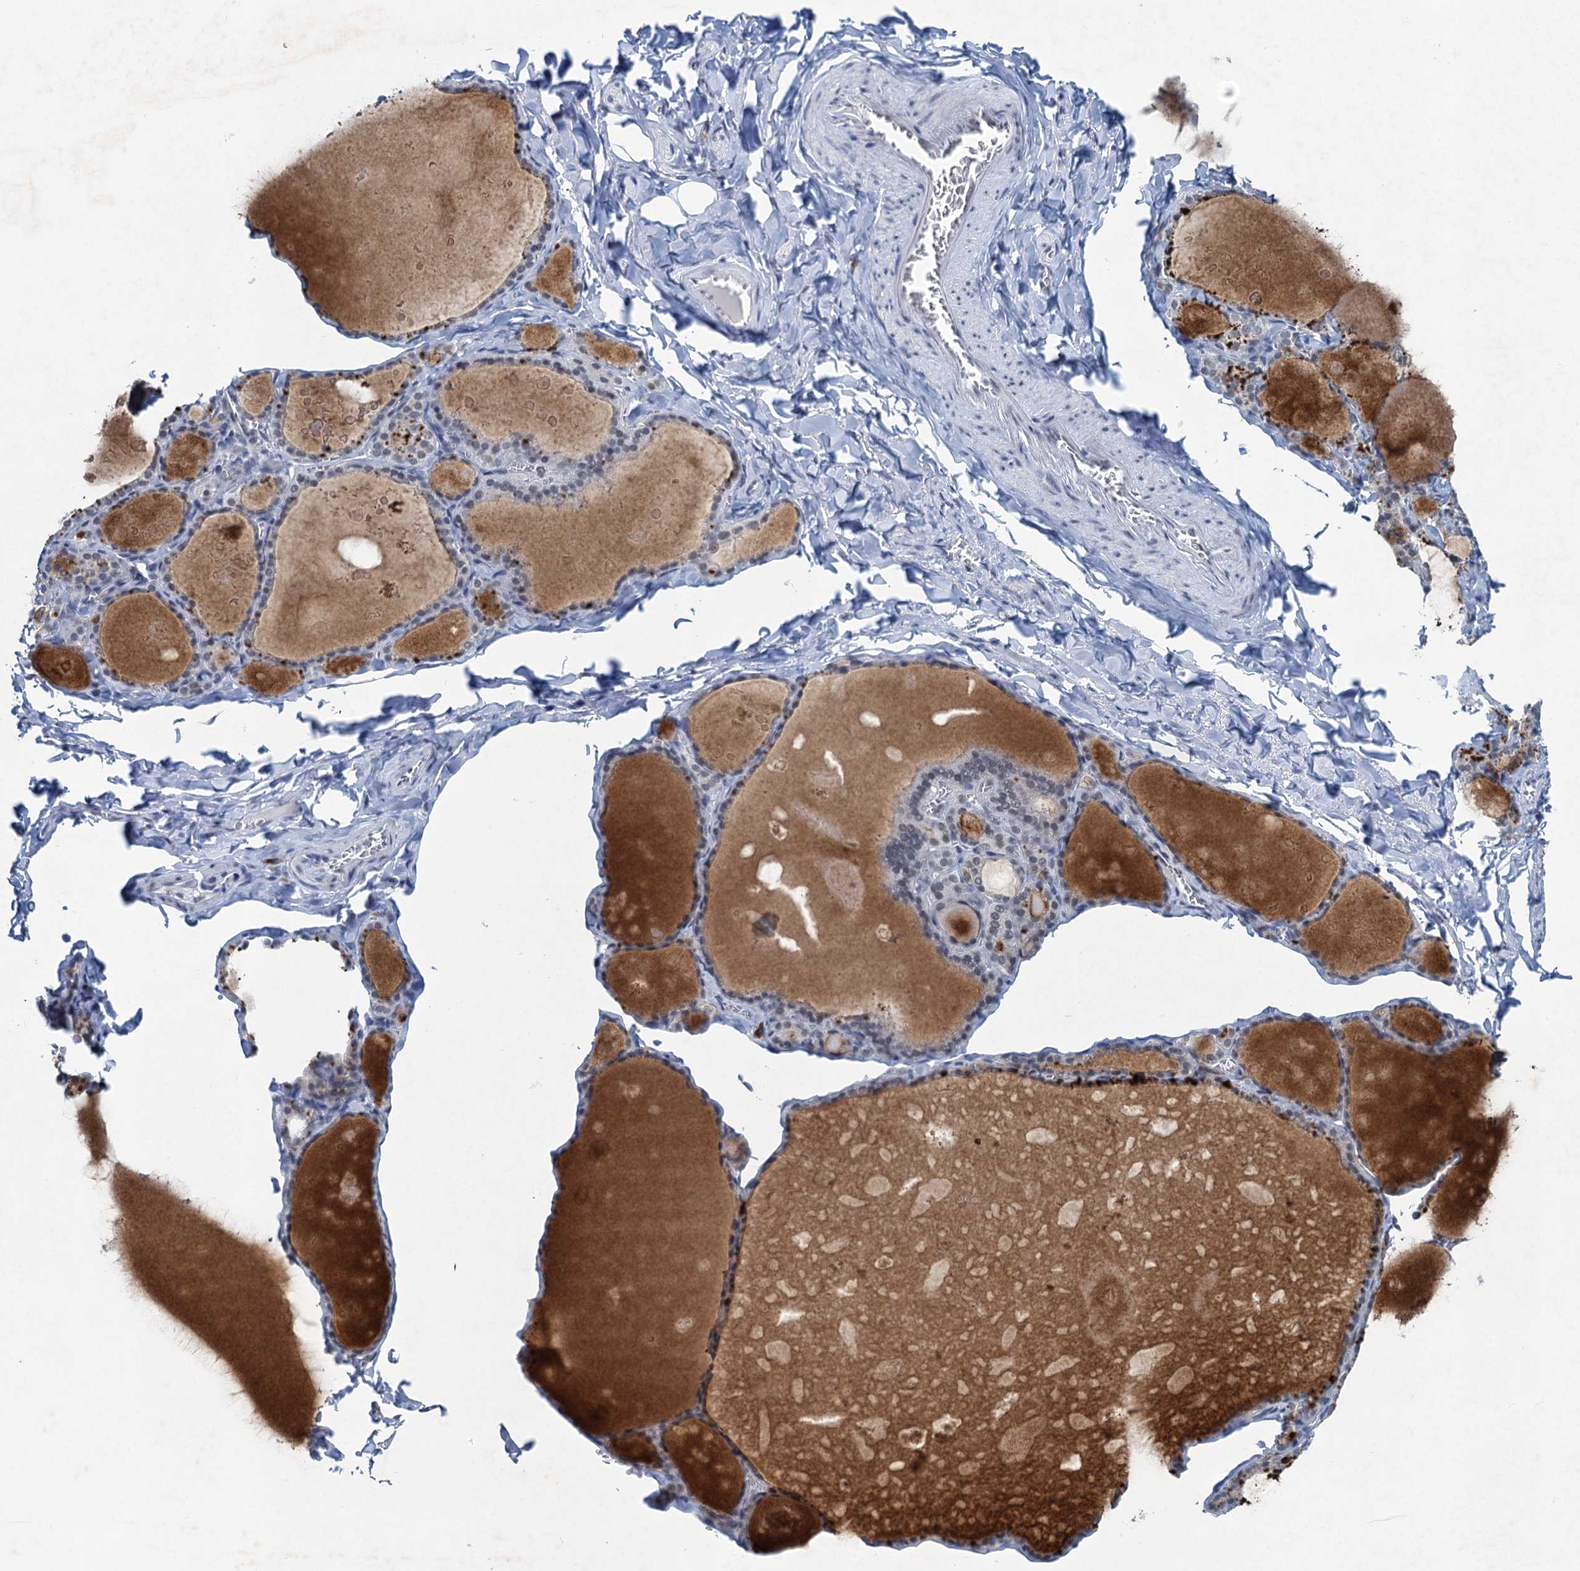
{"staining": {"intensity": "negative", "quantity": "none", "location": "none"}, "tissue": "thyroid gland", "cell_type": "Glandular cells", "image_type": "normal", "snomed": [{"axis": "morphology", "description": "Normal tissue, NOS"}, {"axis": "topography", "description": "Thyroid gland"}], "caption": "High magnification brightfield microscopy of benign thyroid gland stained with DAB (brown) and counterstained with hematoxylin (blue): glandular cells show no significant expression. (Brightfield microscopy of DAB immunohistochemistry at high magnification).", "gene": "ENSG00000230707", "patient": {"sex": "male", "age": 56}}